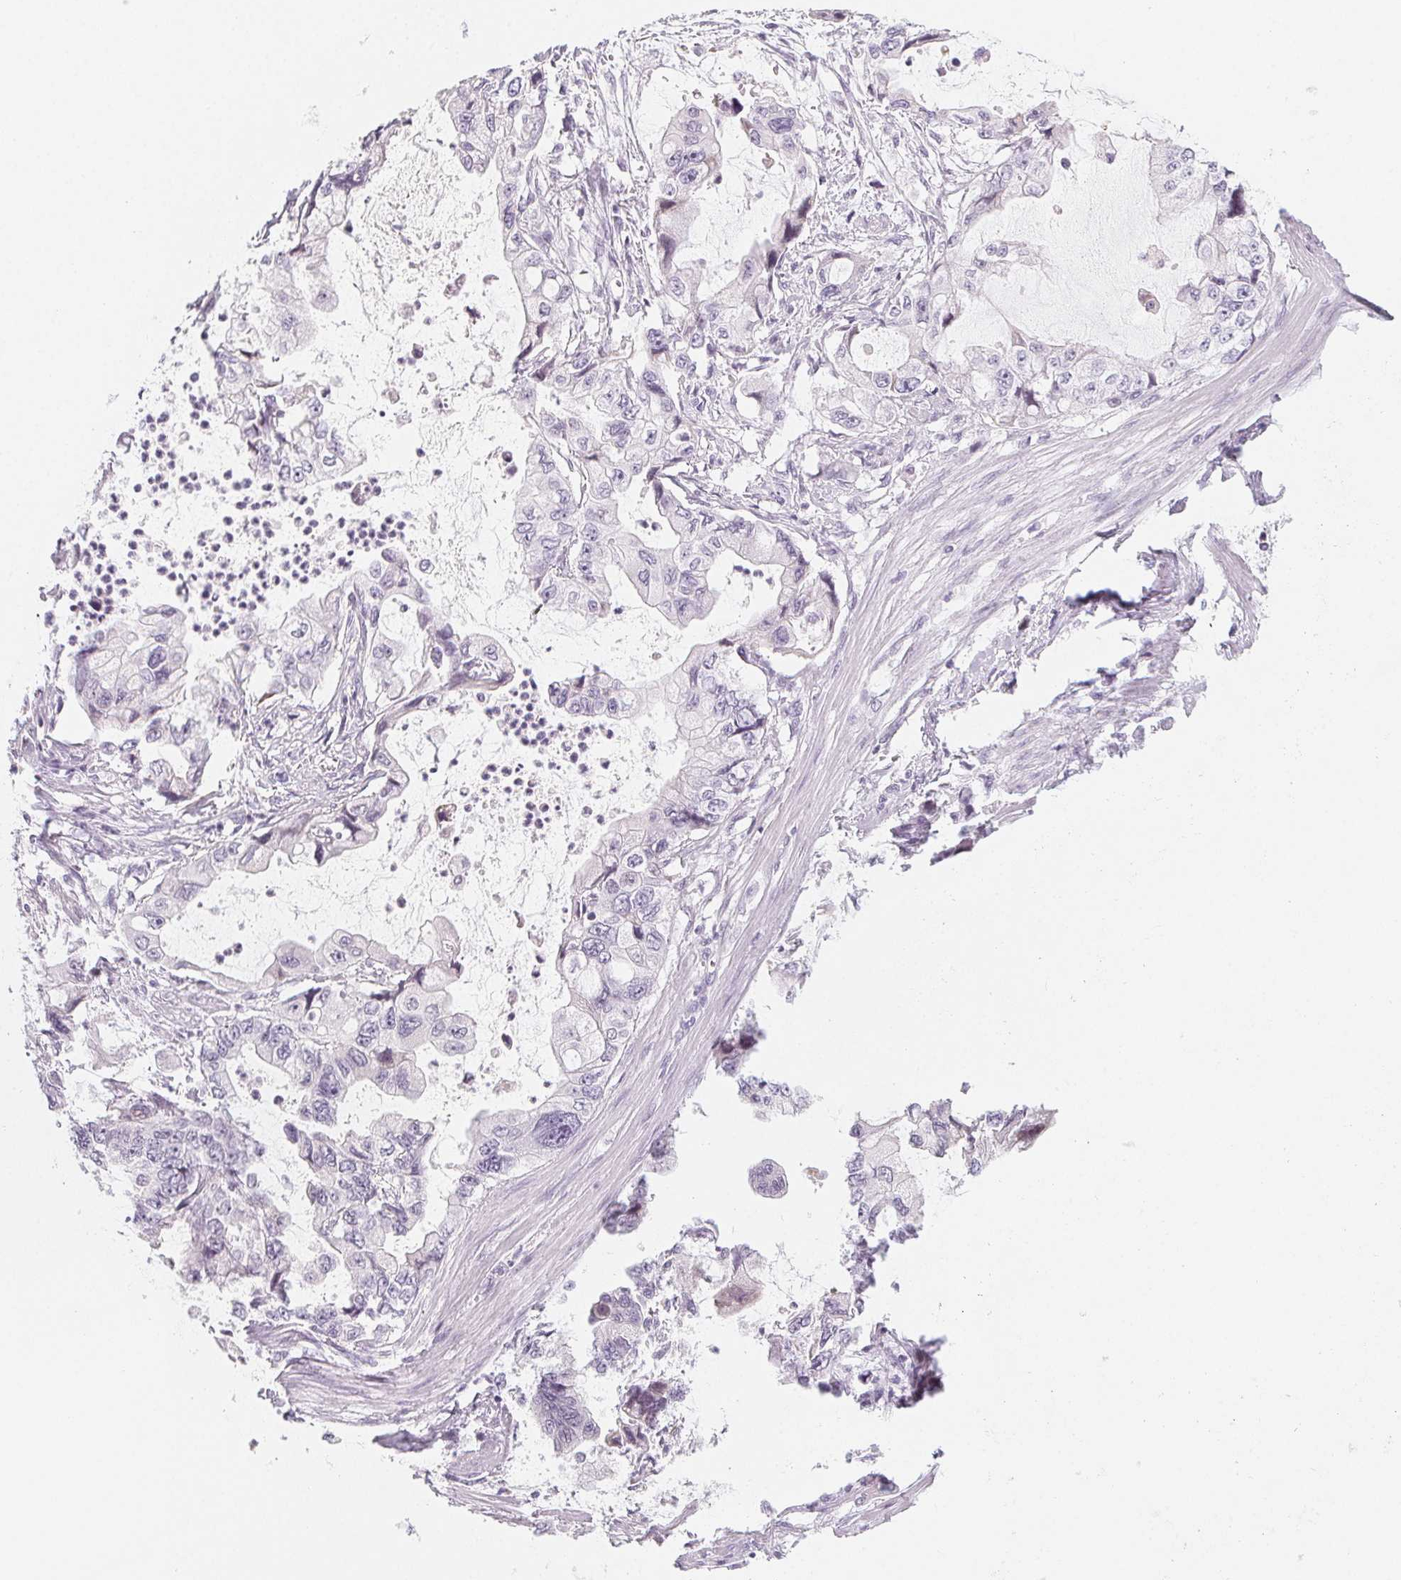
{"staining": {"intensity": "negative", "quantity": "none", "location": "none"}, "tissue": "stomach cancer", "cell_type": "Tumor cells", "image_type": "cancer", "snomed": [{"axis": "morphology", "description": "Adenocarcinoma, NOS"}, {"axis": "topography", "description": "Pancreas"}, {"axis": "topography", "description": "Stomach, upper"}, {"axis": "topography", "description": "Stomach"}], "caption": "This is an immunohistochemistry (IHC) histopathology image of human stomach cancer (adenocarcinoma). There is no expression in tumor cells.", "gene": "SH3GL2", "patient": {"sex": "male", "age": 77}}